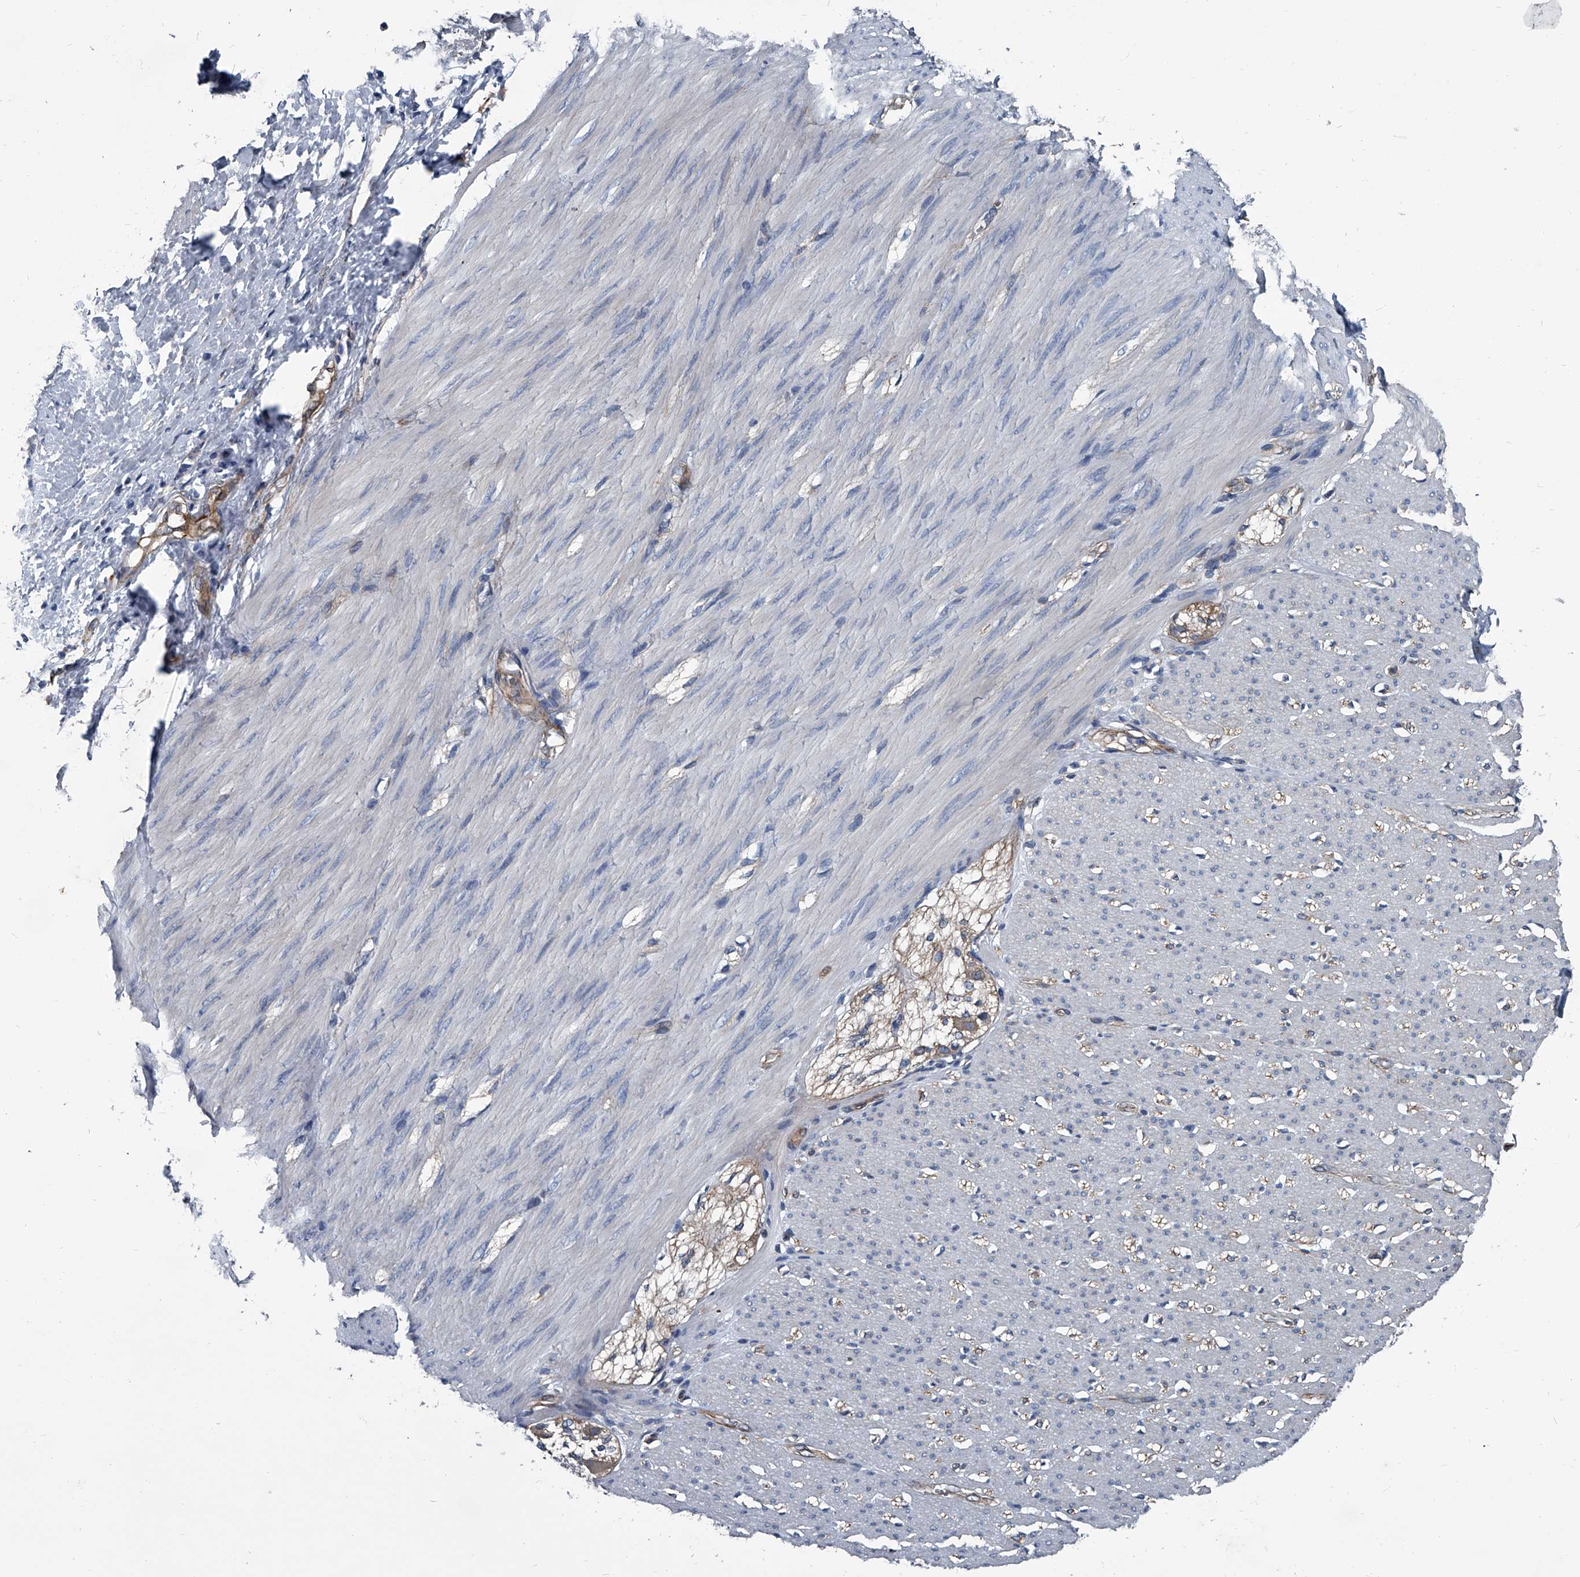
{"staining": {"intensity": "moderate", "quantity": "<25%", "location": "cytoplasmic/membranous"}, "tissue": "smooth muscle", "cell_type": "Smooth muscle cells", "image_type": "normal", "snomed": [{"axis": "morphology", "description": "Normal tissue, NOS"}, {"axis": "morphology", "description": "Adenocarcinoma, NOS"}, {"axis": "topography", "description": "Colon"}, {"axis": "topography", "description": "Peripheral nerve tissue"}], "caption": "Unremarkable smooth muscle reveals moderate cytoplasmic/membranous positivity in about <25% of smooth muscle cells, visualized by immunohistochemistry. Using DAB (3,3'-diaminobenzidine) (brown) and hematoxylin (blue) stains, captured at high magnification using brightfield microscopy.", "gene": "PLEC", "patient": {"sex": "male", "age": 14}}